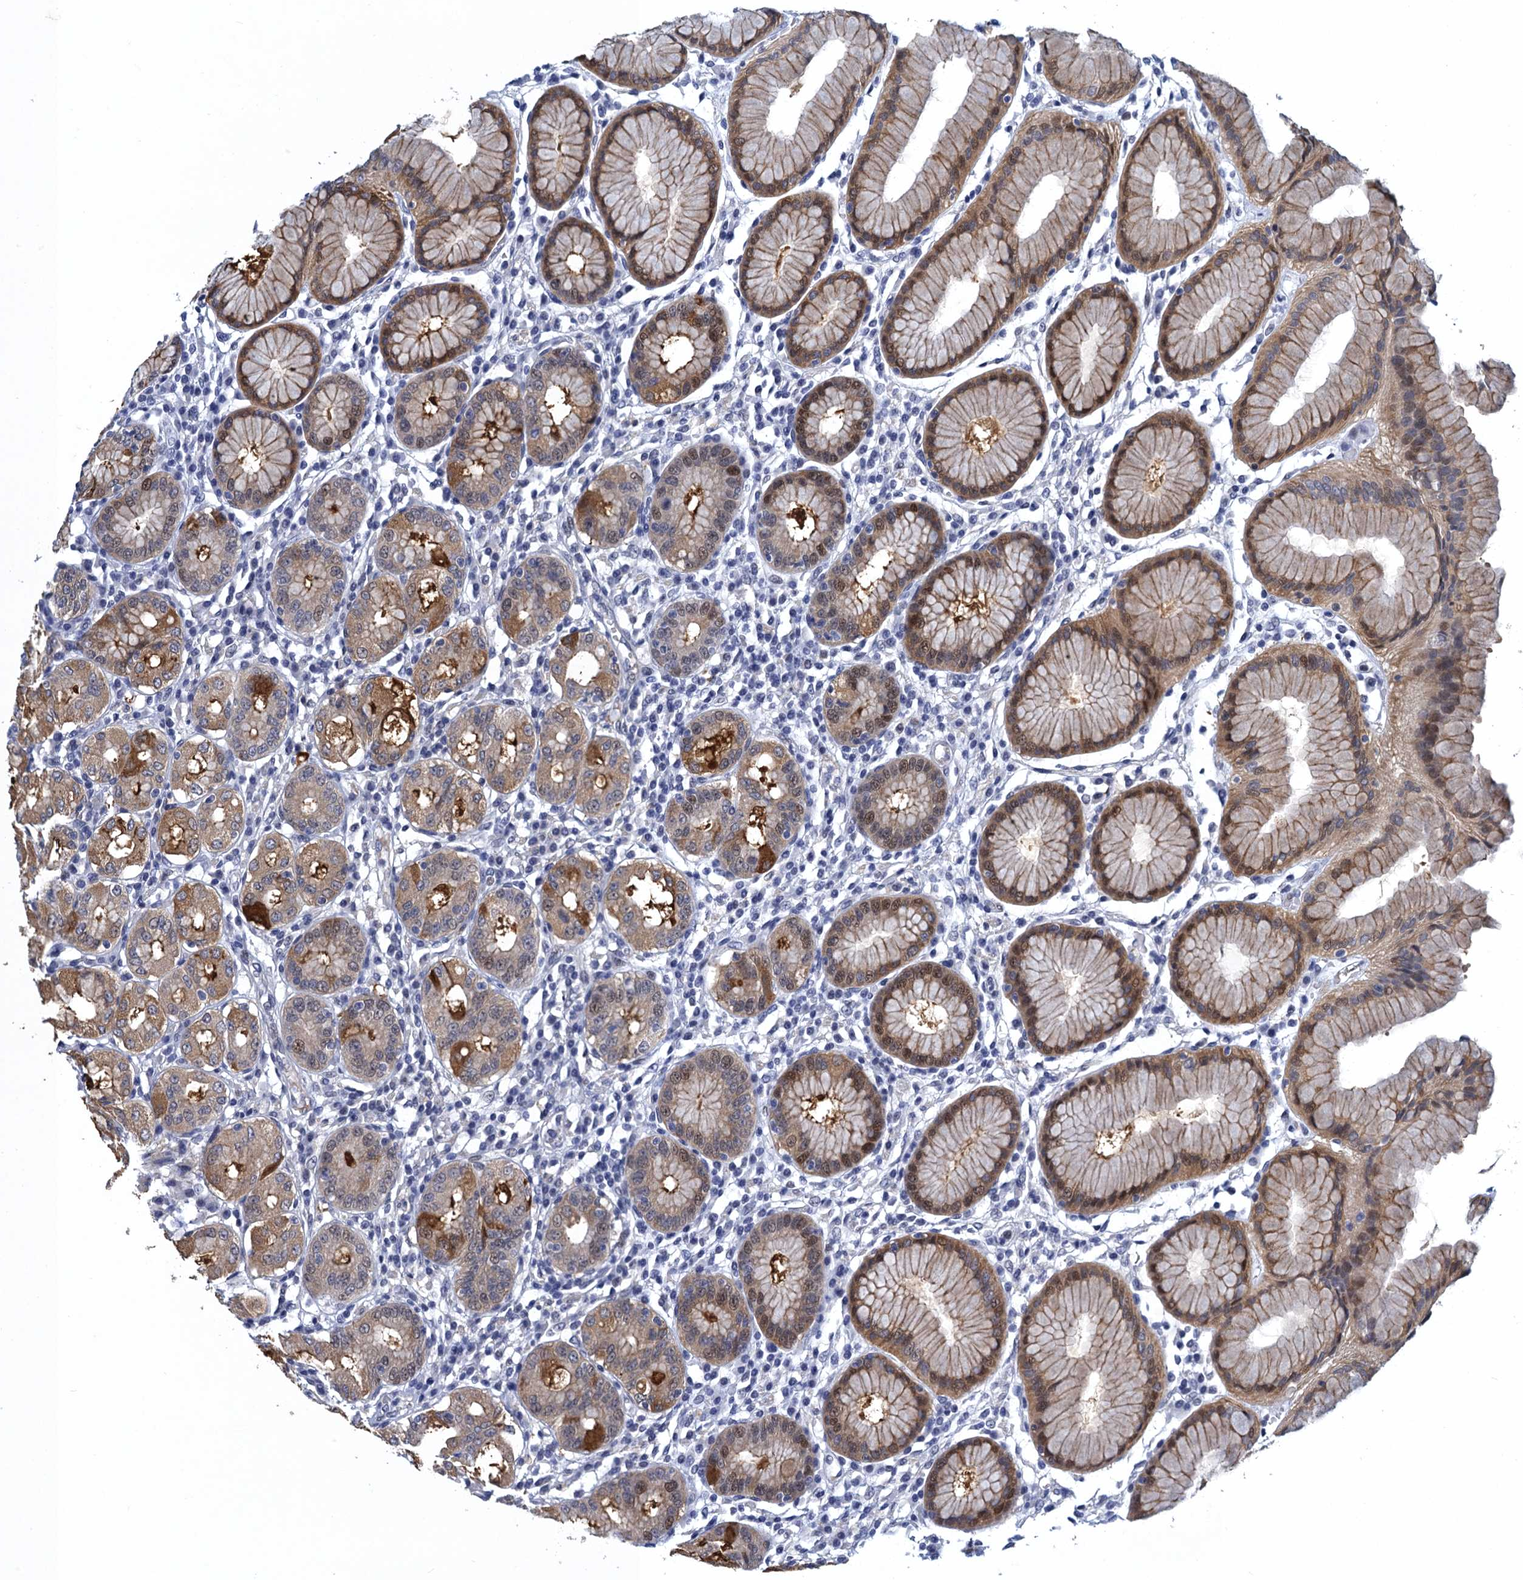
{"staining": {"intensity": "strong", "quantity": "25%-75%", "location": "cytoplasmic/membranous,nuclear"}, "tissue": "stomach", "cell_type": "Glandular cells", "image_type": "normal", "snomed": [{"axis": "morphology", "description": "Normal tissue, NOS"}, {"axis": "topography", "description": "Stomach"}, {"axis": "topography", "description": "Stomach, lower"}], "caption": "Brown immunohistochemical staining in unremarkable human stomach shows strong cytoplasmic/membranous,nuclear positivity in about 25%-75% of glandular cells. Nuclei are stained in blue.", "gene": "GINS3", "patient": {"sex": "female", "age": 56}}